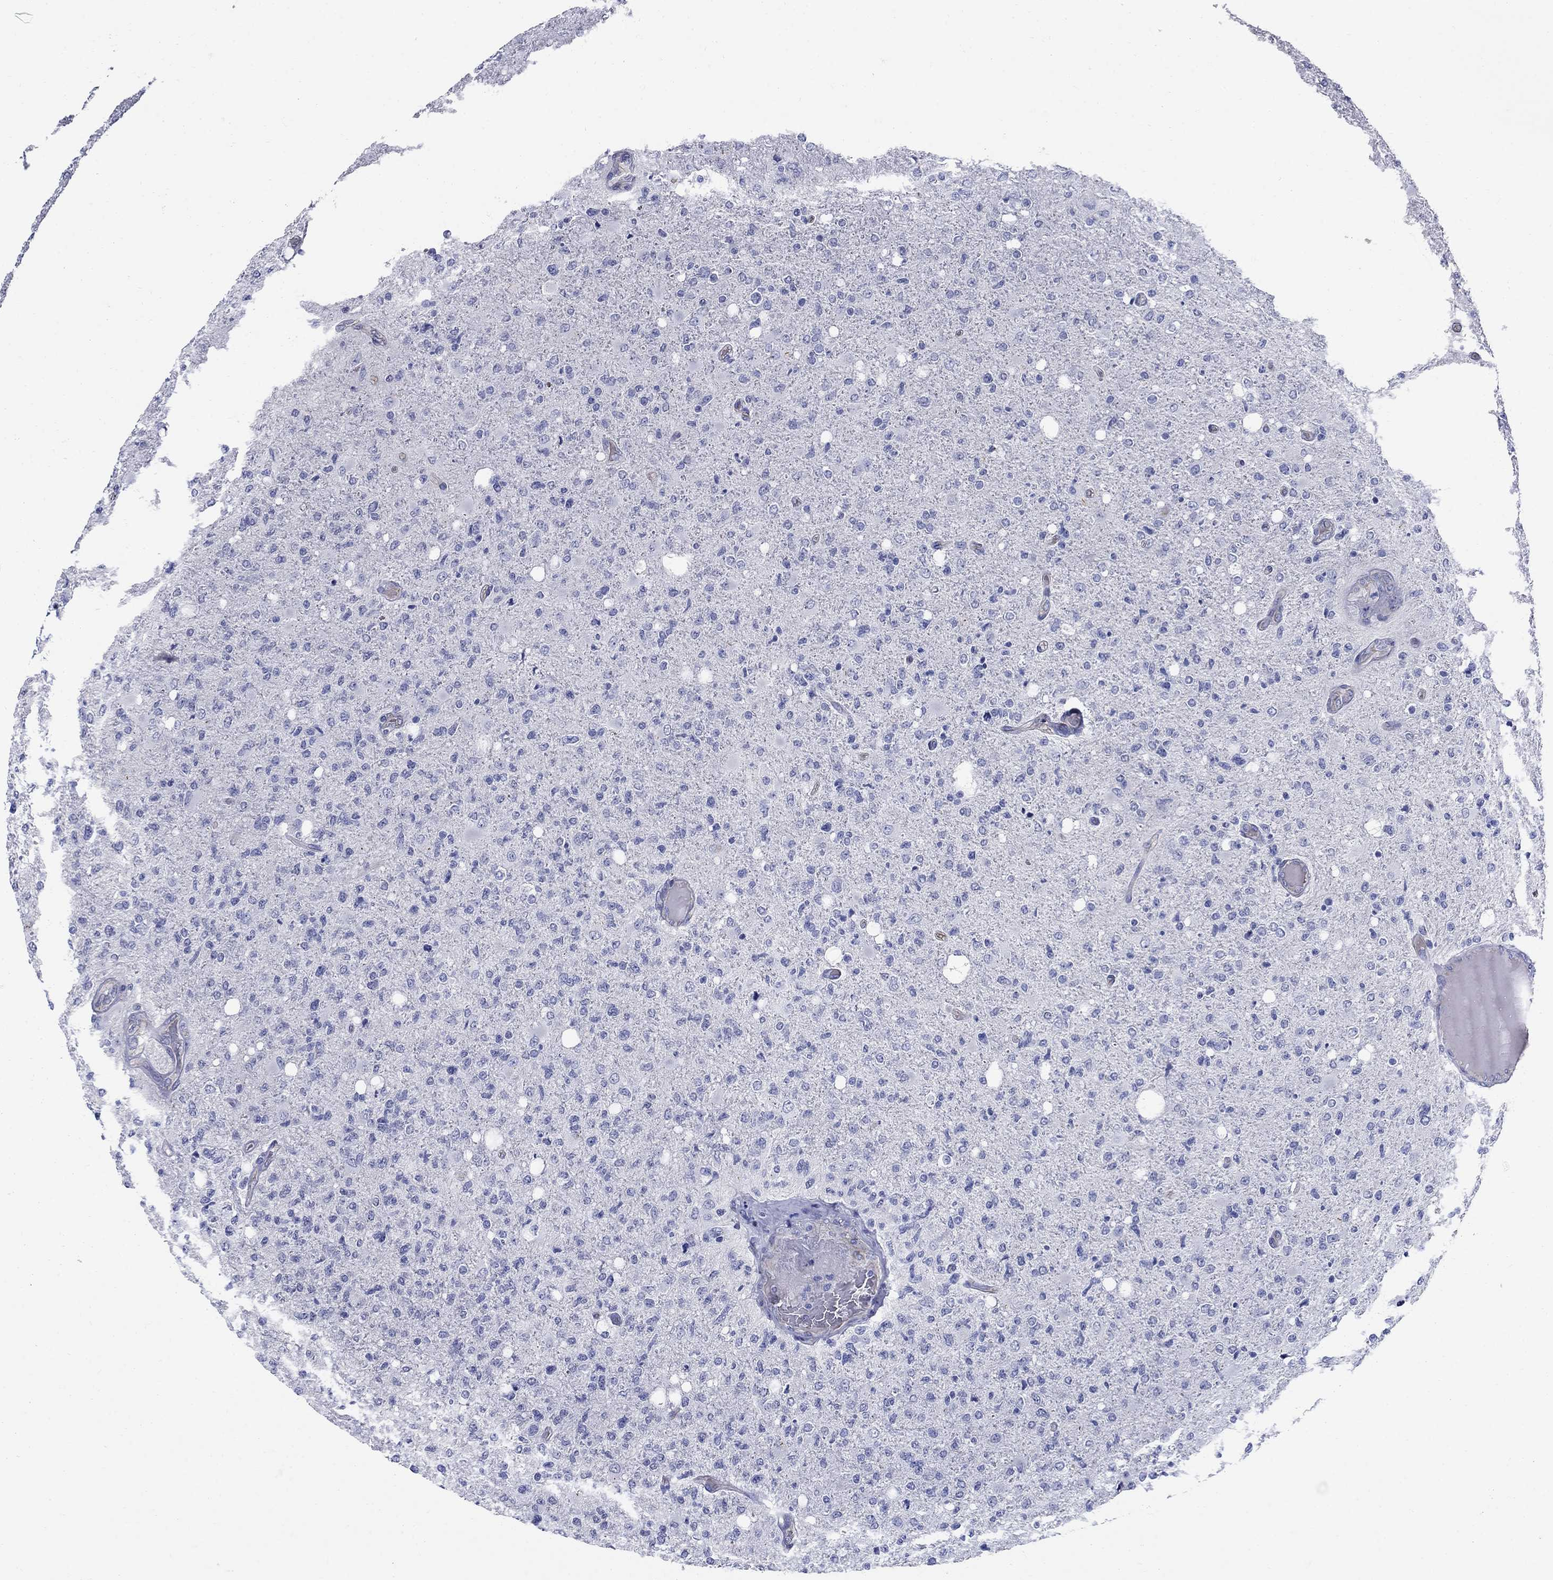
{"staining": {"intensity": "negative", "quantity": "none", "location": "none"}, "tissue": "glioma", "cell_type": "Tumor cells", "image_type": "cancer", "snomed": [{"axis": "morphology", "description": "Glioma, malignant, High grade"}, {"axis": "topography", "description": "Cerebral cortex"}], "caption": "Malignant glioma (high-grade) was stained to show a protein in brown. There is no significant expression in tumor cells. Nuclei are stained in blue.", "gene": "SMCP", "patient": {"sex": "male", "age": 70}}